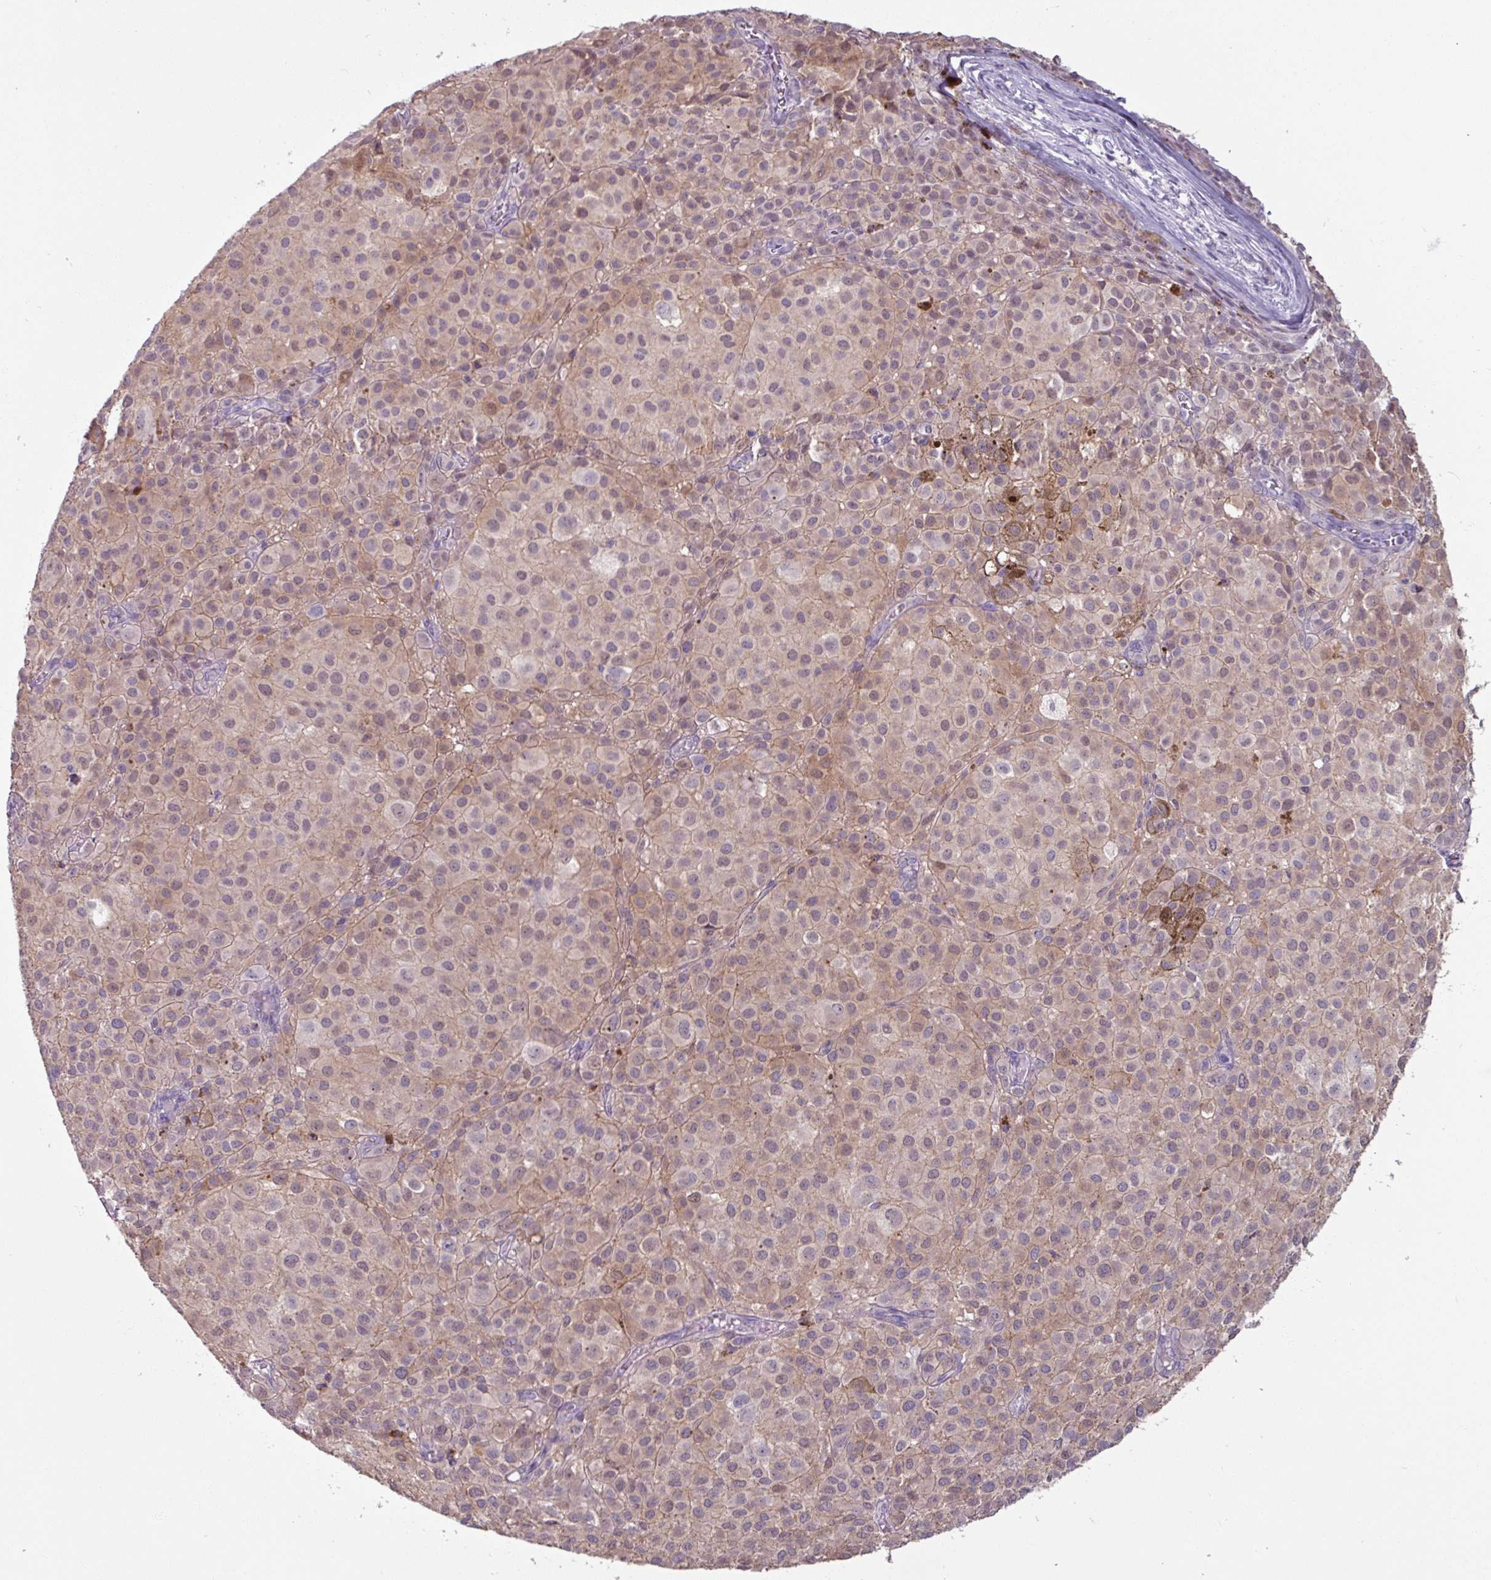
{"staining": {"intensity": "weak", "quantity": "<25%", "location": "cytoplasmic/membranous,nuclear"}, "tissue": "melanoma", "cell_type": "Tumor cells", "image_type": "cancer", "snomed": [{"axis": "morphology", "description": "Malignant melanoma, NOS"}, {"axis": "topography", "description": "Skin"}], "caption": "Protein analysis of melanoma displays no significant positivity in tumor cells. (DAB (3,3'-diaminobenzidine) immunohistochemistry (IHC) visualized using brightfield microscopy, high magnification).", "gene": "PNMA6A", "patient": {"sex": "male", "age": 64}}